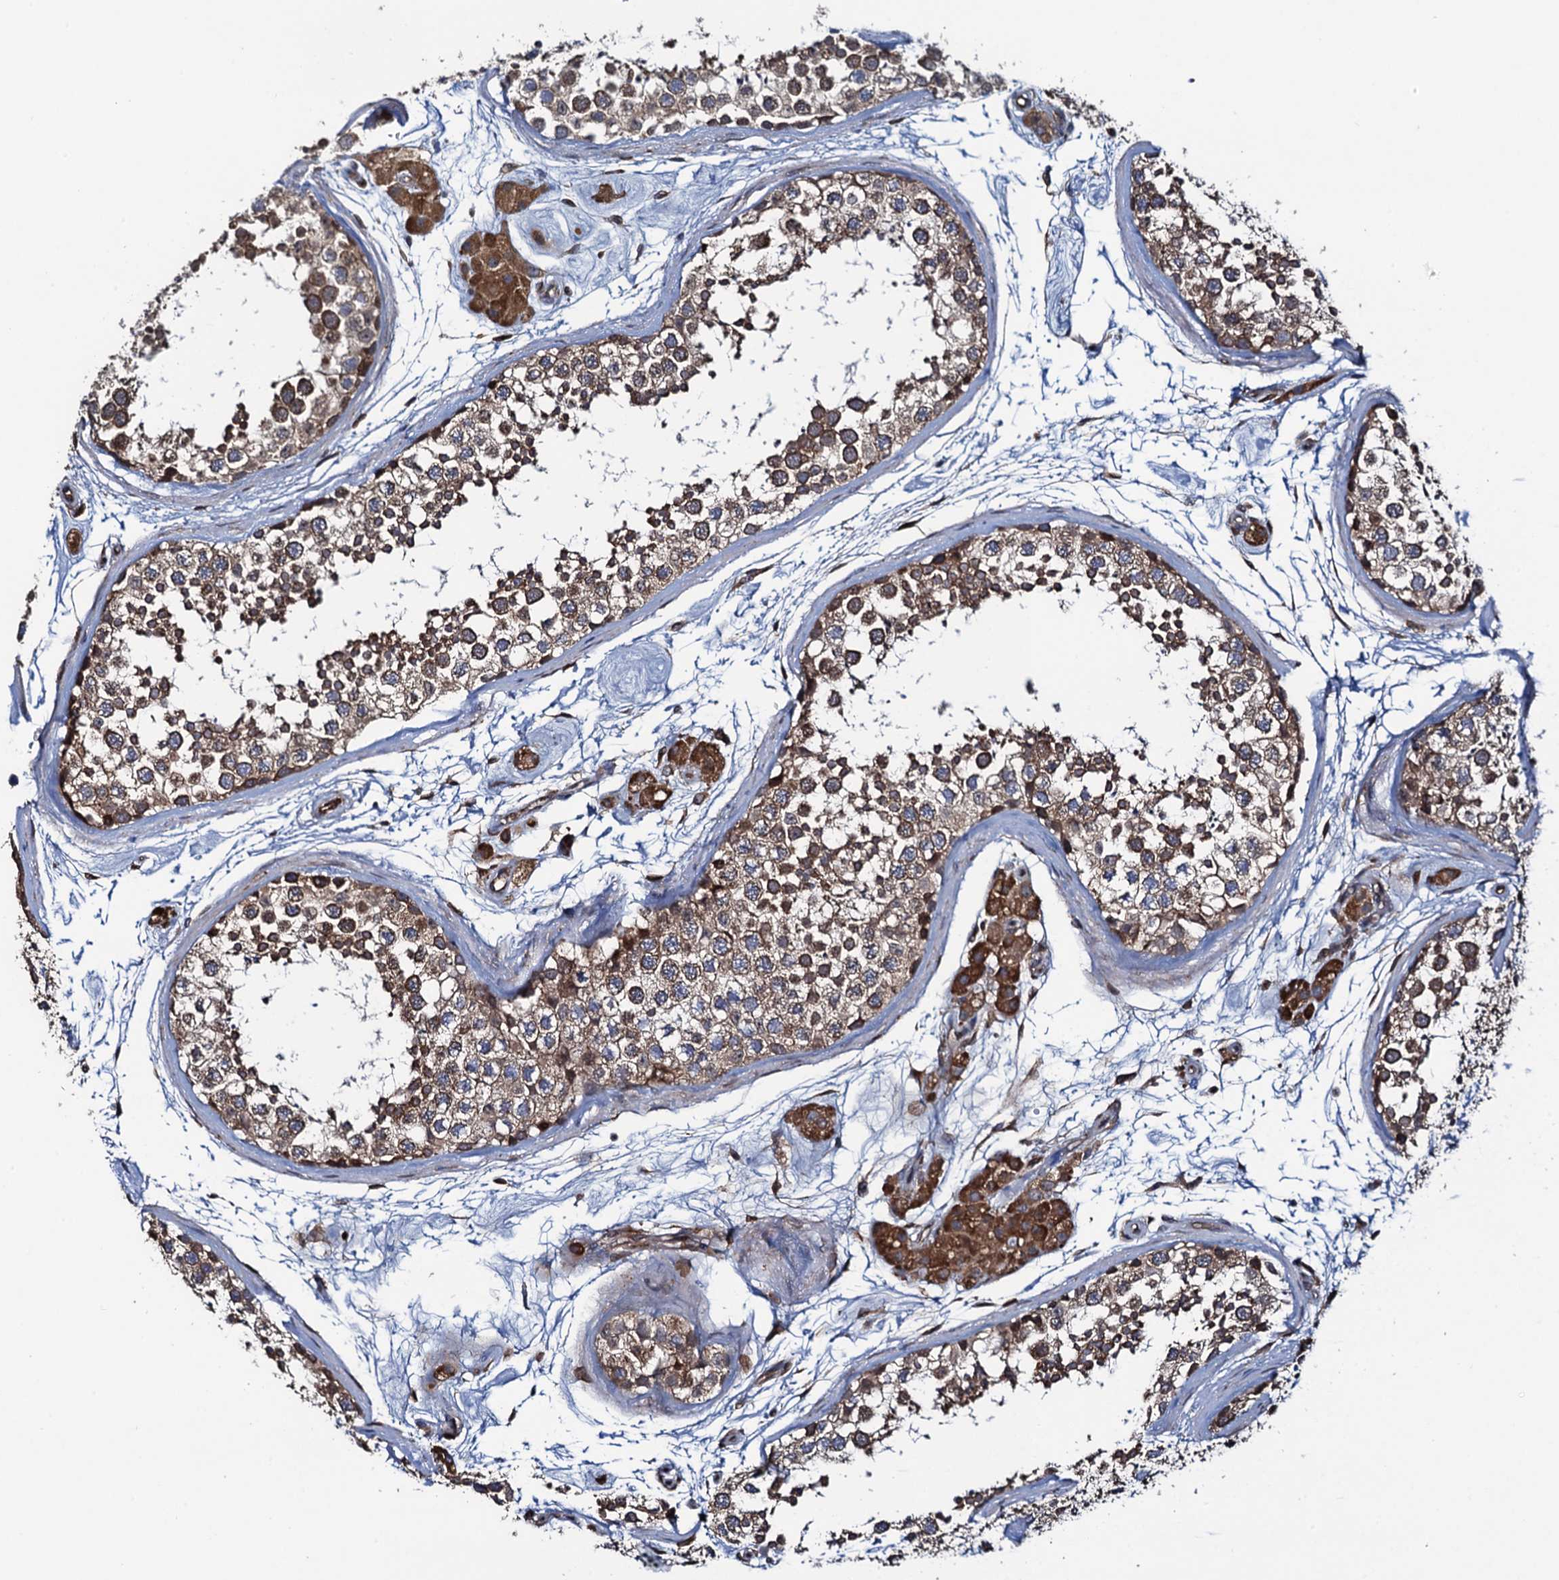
{"staining": {"intensity": "moderate", "quantity": ">75%", "location": "cytoplasmic/membranous"}, "tissue": "testis", "cell_type": "Cells in seminiferous ducts", "image_type": "normal", "snomed": [{"axis": "morphology", "description": "Normal tissue, NOS"}, {"axis": "topography", "description": "Testis"}], "caption": "A brown stain shows moderate cytoplasmic/membranous positivity of a protein in cells in seminiferous ducts of benign testis.", "gene": "EVX2", "patient": {"sex": "male", "age": 56}}